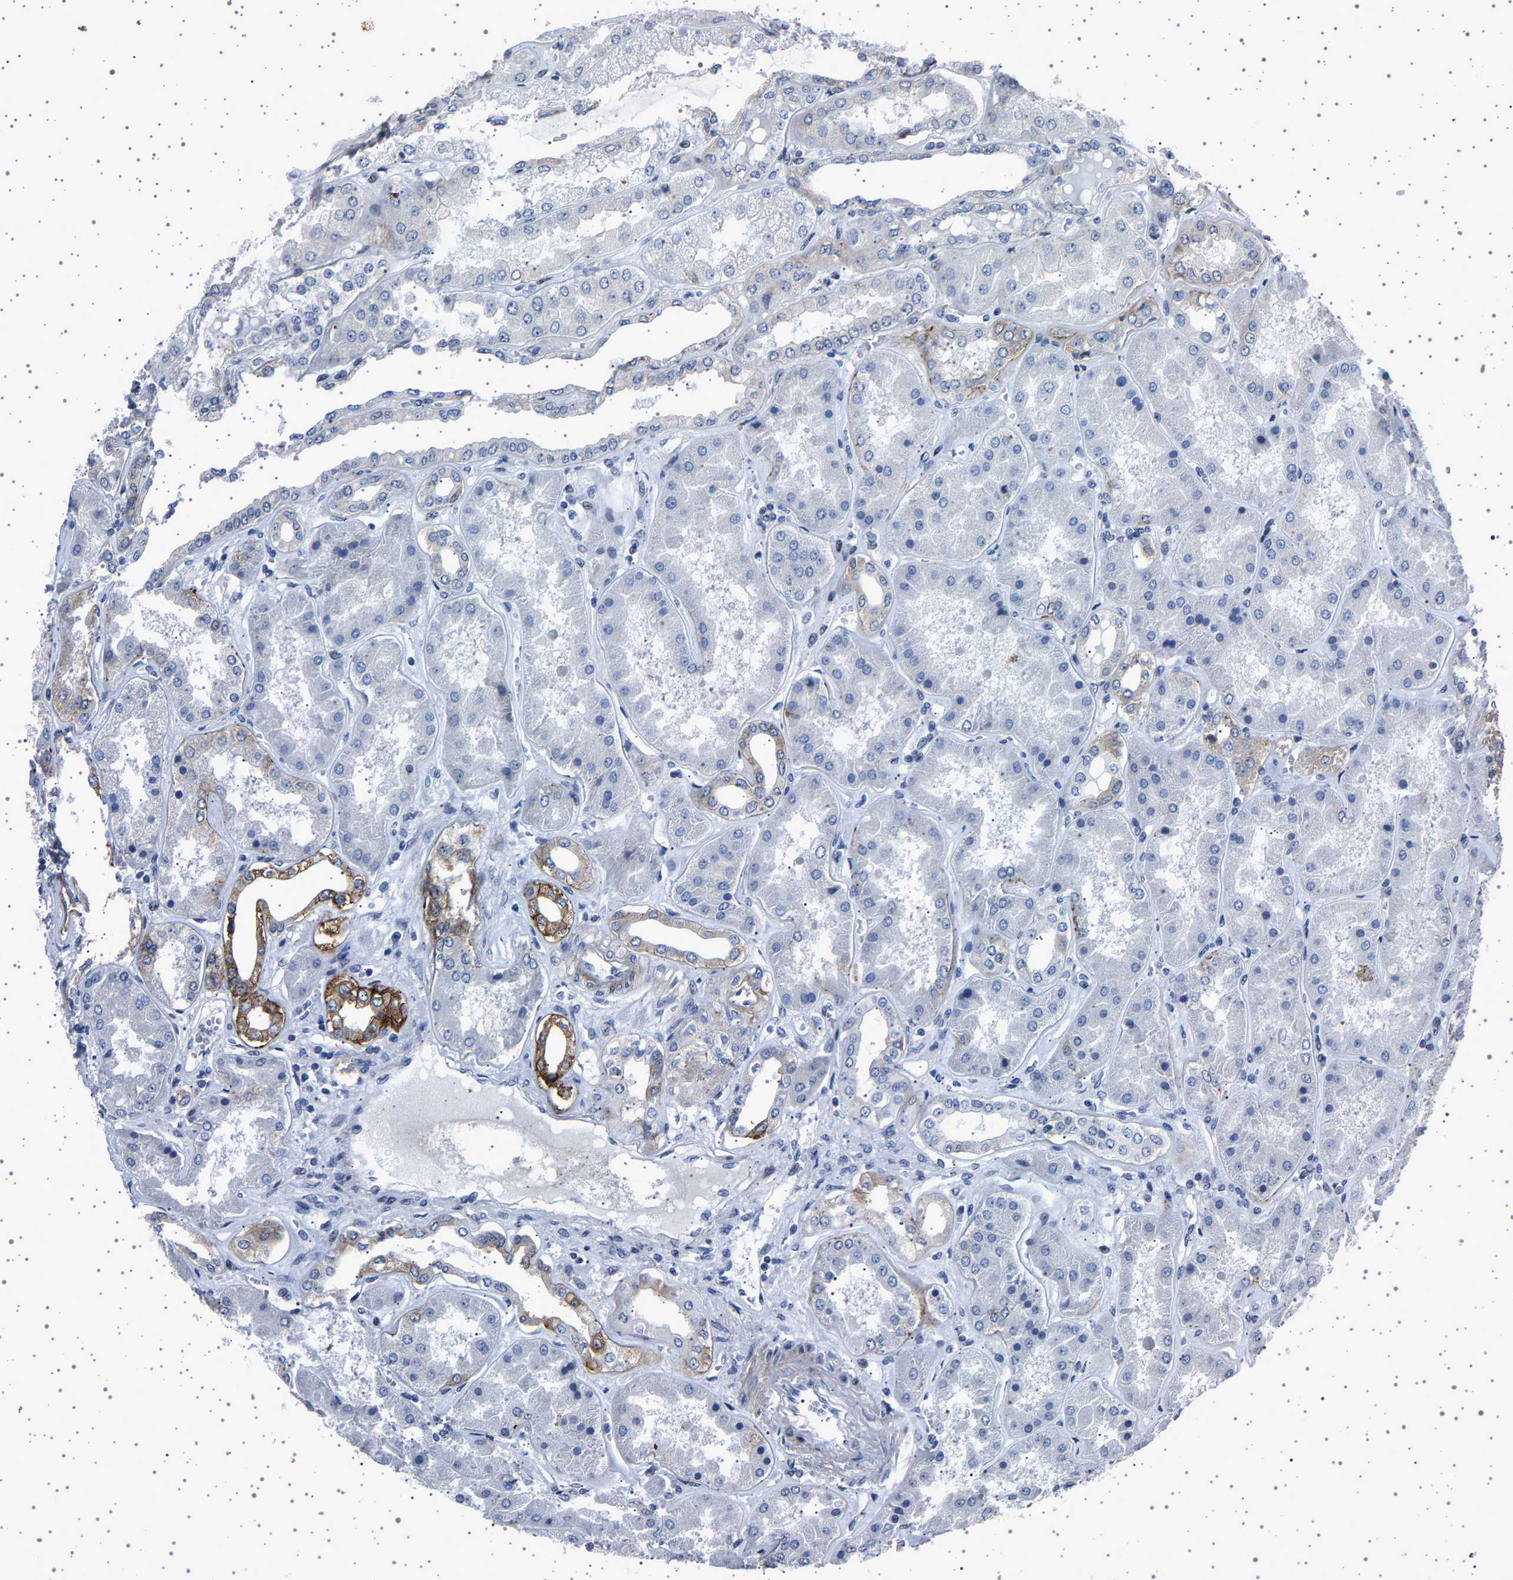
{"staining": {"intensity": "weak", "quantity": "<25%", "location": "cytoplasmic/membranous"}, "tissue": "kidney", "cell_type": "Cells in glomeruli", "image_type": "normal", "snomed": [{"axis": "morphology", "description": "Normal tissue, NOS"}, {"axis": "topography", "description": "Kidney"}], "caption": "Kidney was stained to show a protein in brown. There is no significant staining in cells in glomeruli. Brightfield microscopy of IHC stained with DAB (brown) and hematoxylin (blue), captured at high magnification.", "gene": "PAK5", "patient": {"sex": "female", "age": 56}}